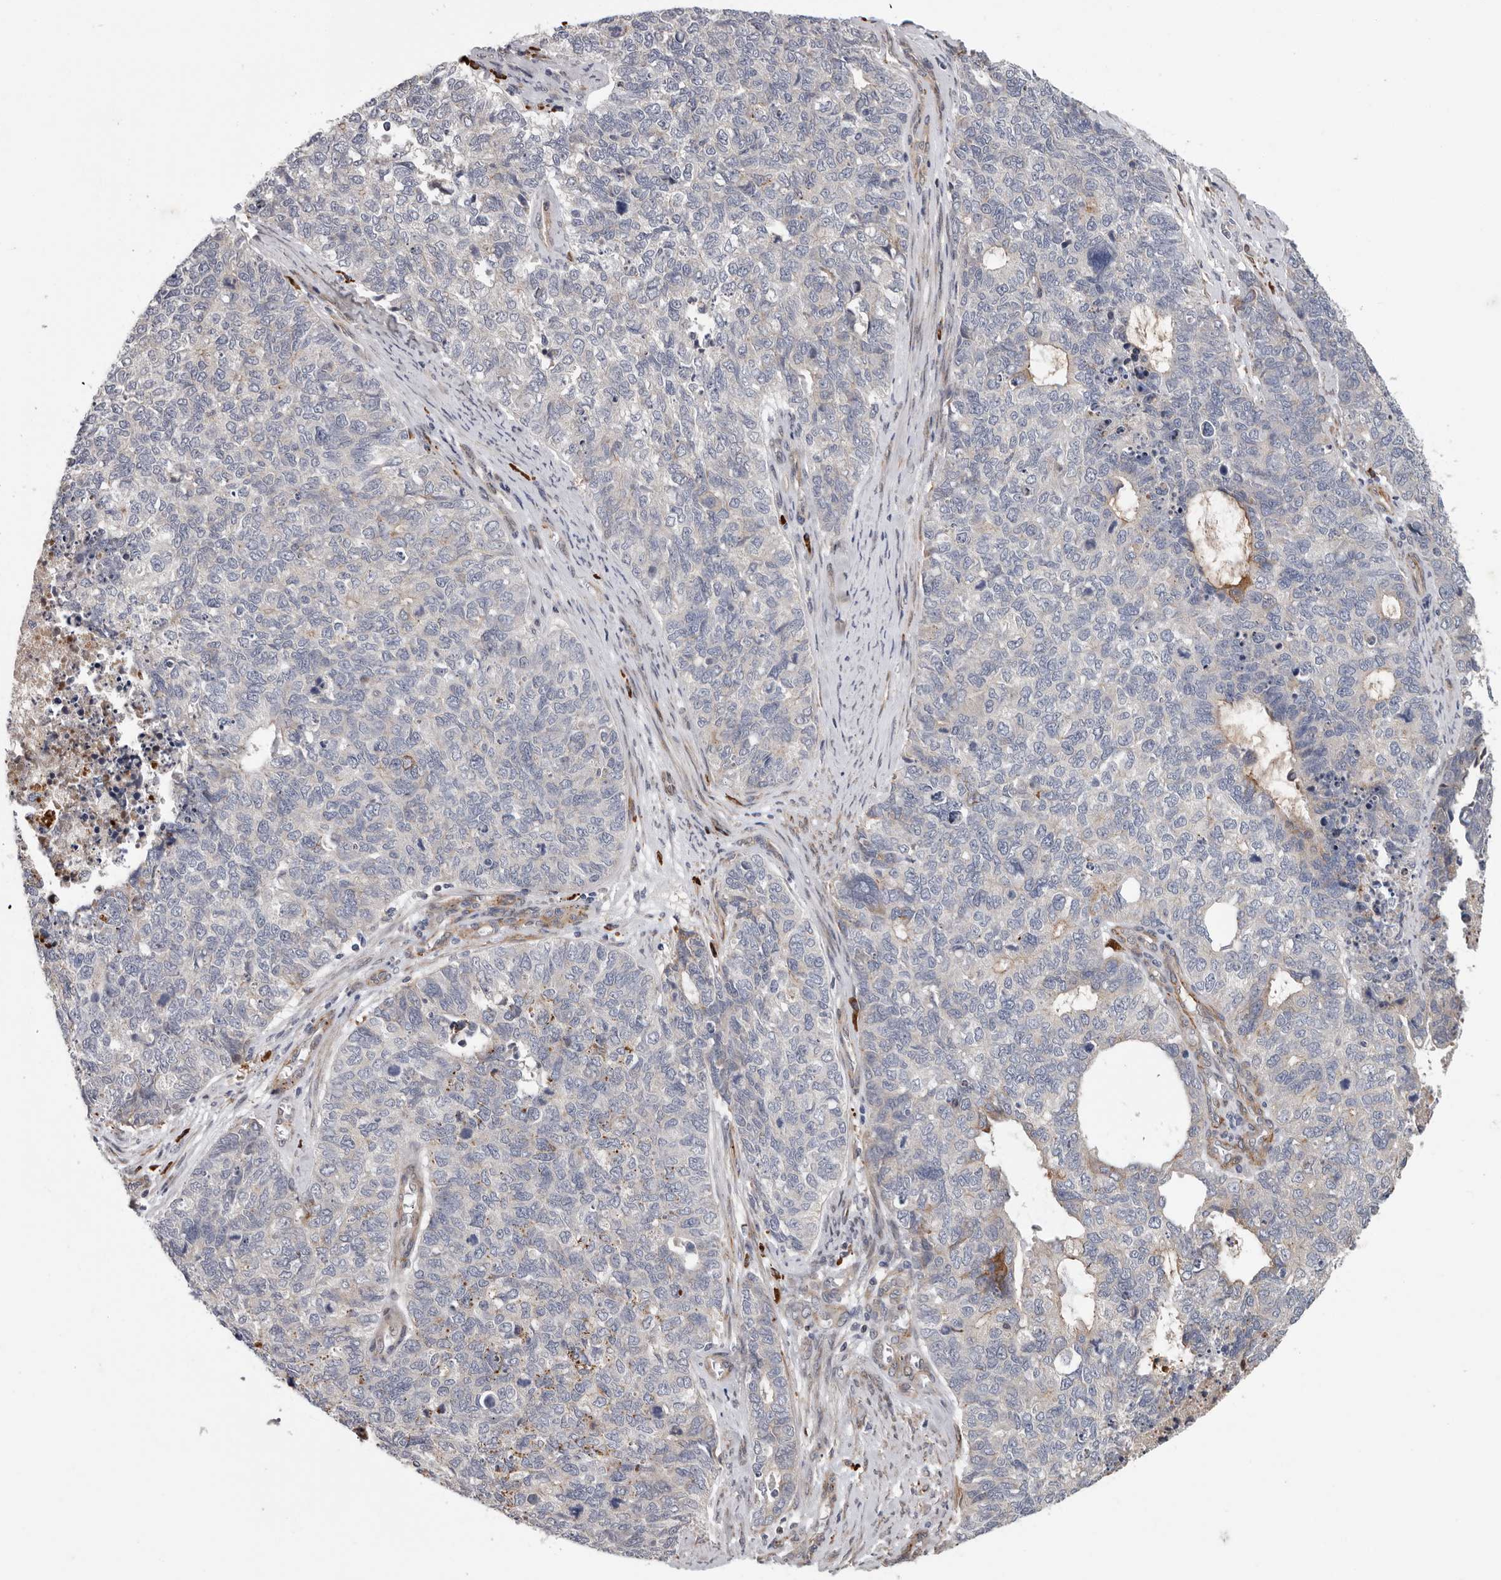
{"staining": {"intensity": "weak", "quantity": "<25%", "location": "cytoplasmic/membranous"}, "tissue": "cervical cancer", "cell_type": "Tumor cells", "image_type": "cancer", "snomed": [{"axis": "morphology", "description": "Squamous cell carcinoma, NOS"}, {"axis": "topography", "description": "Cervix"}], "caption": "Immunohistochemistry of squamous cell carcinoma (cervical) exhibits no staining in tumor cells.", "gene": "ATXN3L", "patient": {"sex": "female", "age": 63}}